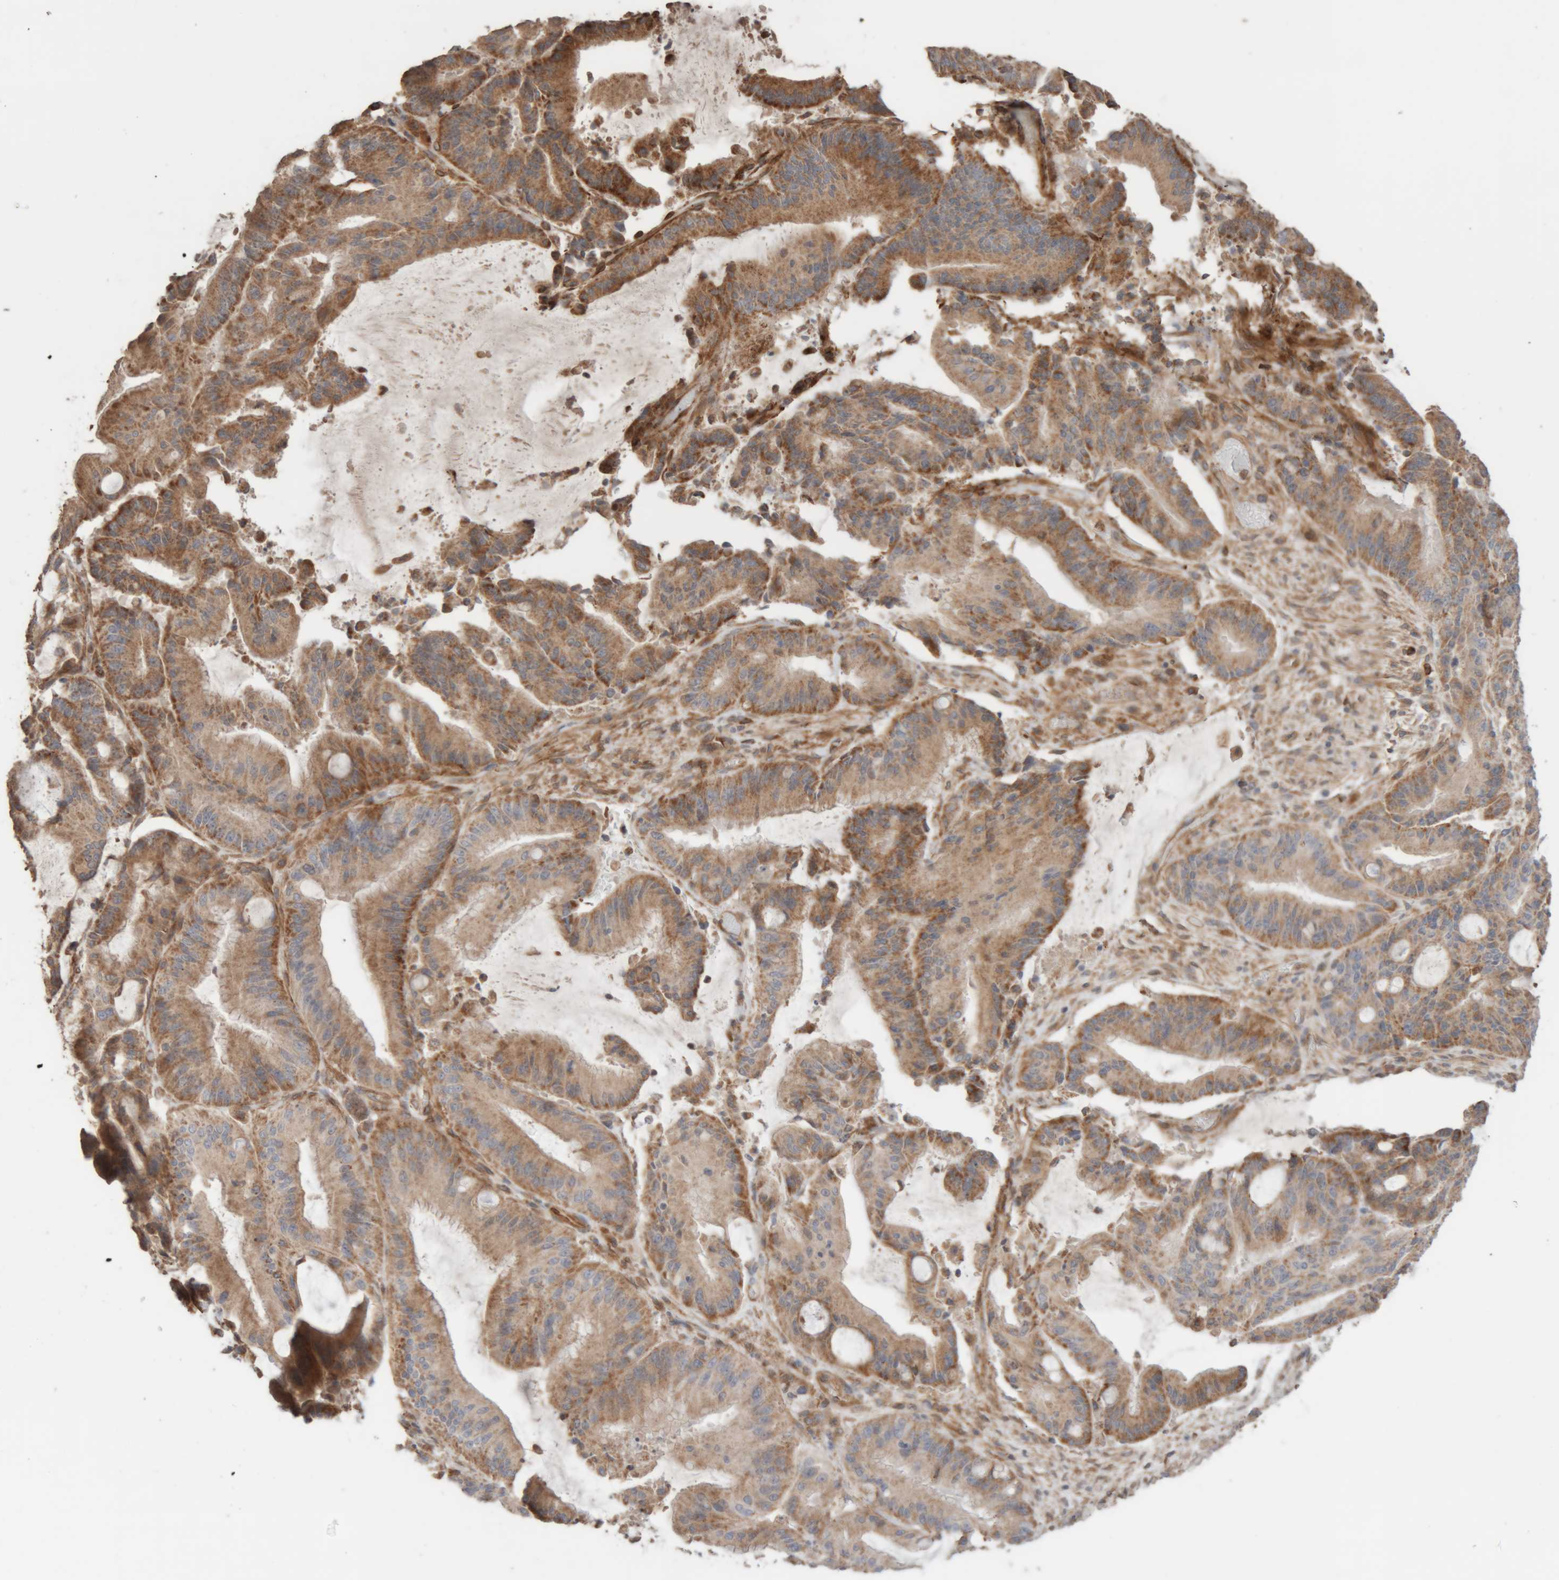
{"staining": {"intensity": "moderate", "quantity": ">75%", "location": "cytoplasmic/membranous"}, "tissue": "liver cancer", "cell_type": "Tumor cells", "image_type": "cancer", "snomed": [{"axis": "morphology", "description": "Normal tissue, NOS"}, {"axis": "morphology", "description": "Cholangiocarcinoma"}, {"axis": "topography", "description": "Liver"}, {"axis": "topography", "description": "Peripheral nerve tissue"}], "caption": "Cholangiocarcinoma (liver) stained for a protein displays moderate cytoplasmic/membranous positivity in tumor cells. Nuclei are stained in blue.", "gene": "RAB32", "patient": {"sex": "female", "age": 73}}